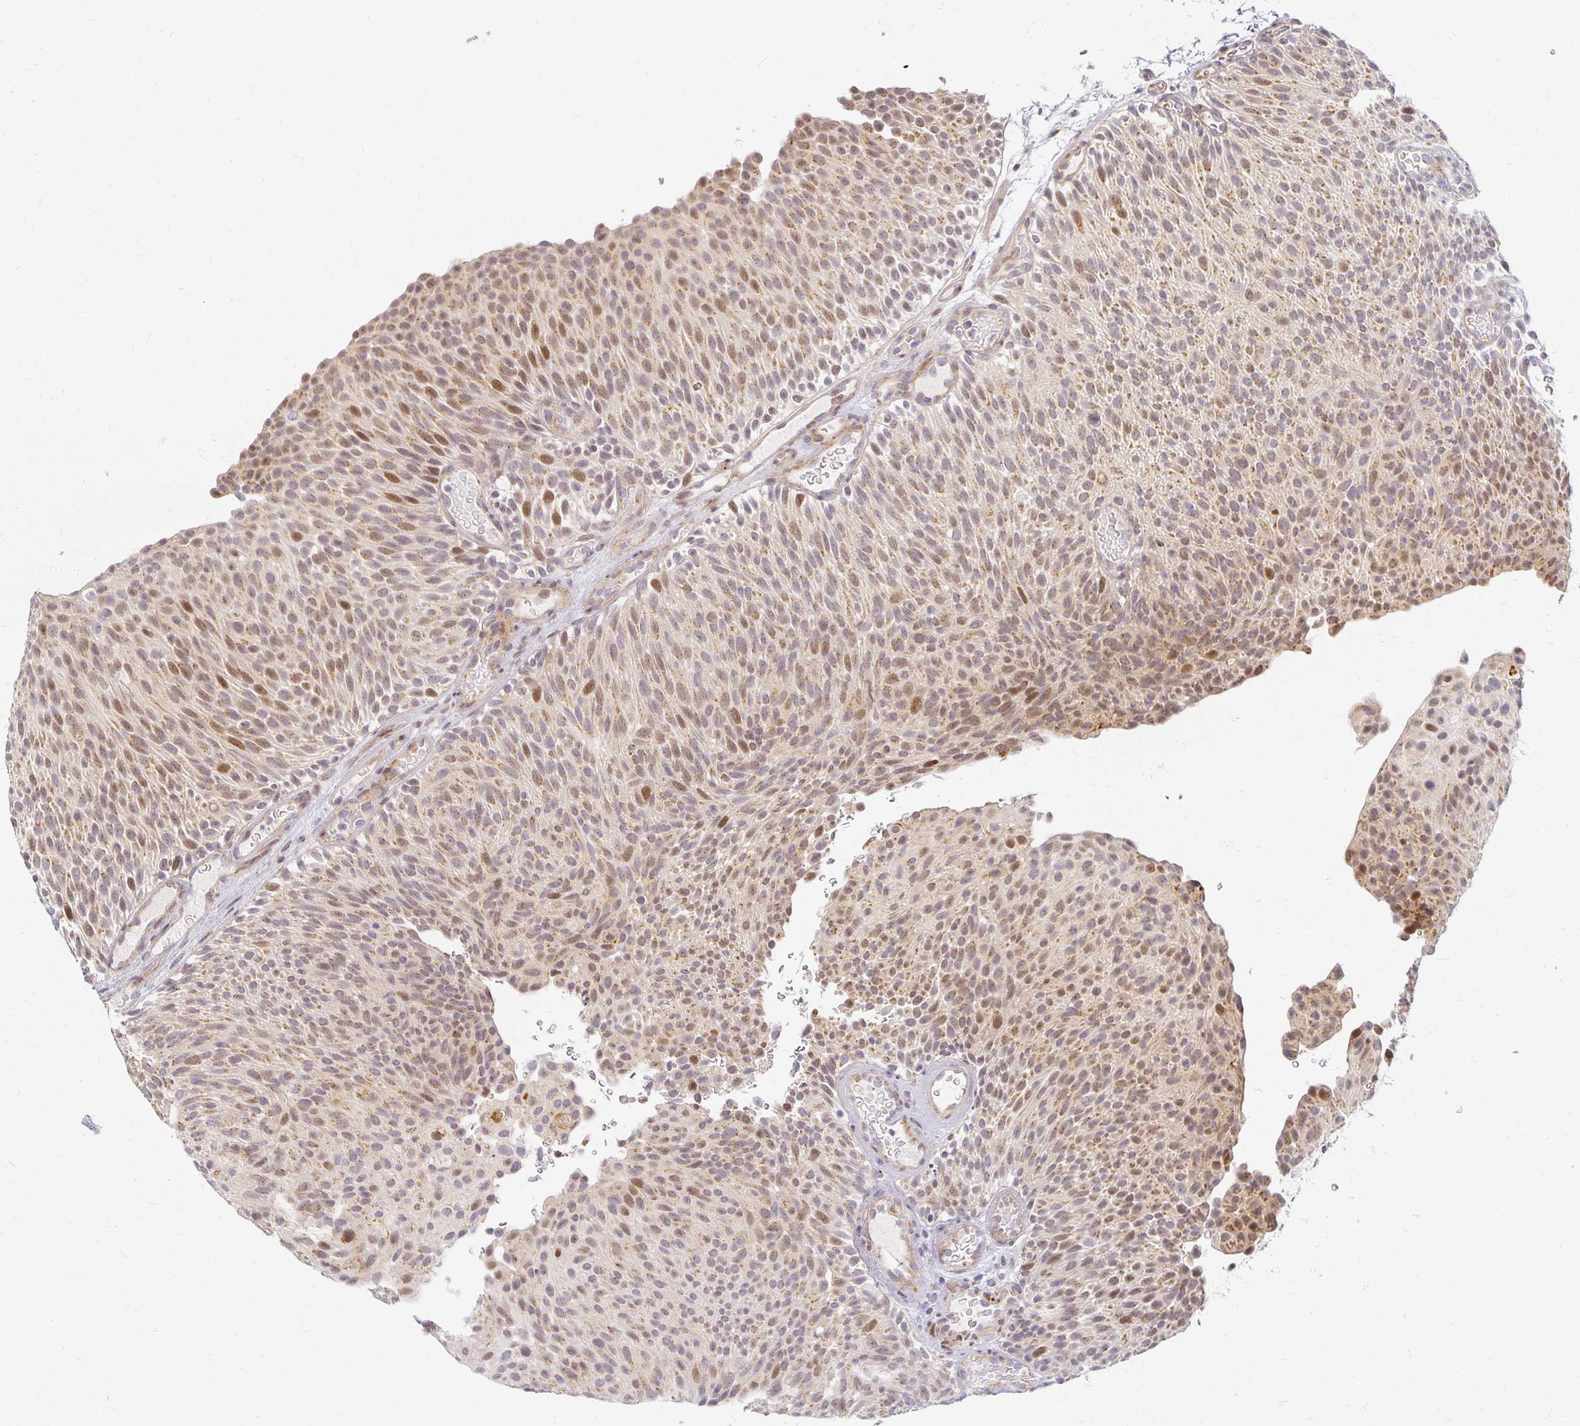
{"staining": {"intensity": "moderate", "quantity": "25%-75%", "location": "cytoplasmic/membranous,nuclear"}, "tissue": "urothelial cancer", "cell_type": "Tumor cells", "image_type": "cancer", "snomed": [{"axis": "morphology", "description": "Urothelial carcinoma, Low grade"}, {"axis": "topography", "description": "Urinary bladder"}], "caption": "Urothelial cancer stained for a protein exhibits moderate cytoplasmic/membranous and nuclear positivity in tumor cells. (DAB (3,3'-diaminobenzidine) = brown stain, brightfield microscopy at high magnification).", "gene": "EHF", "patient": {"sex": "male", "age": 78}}